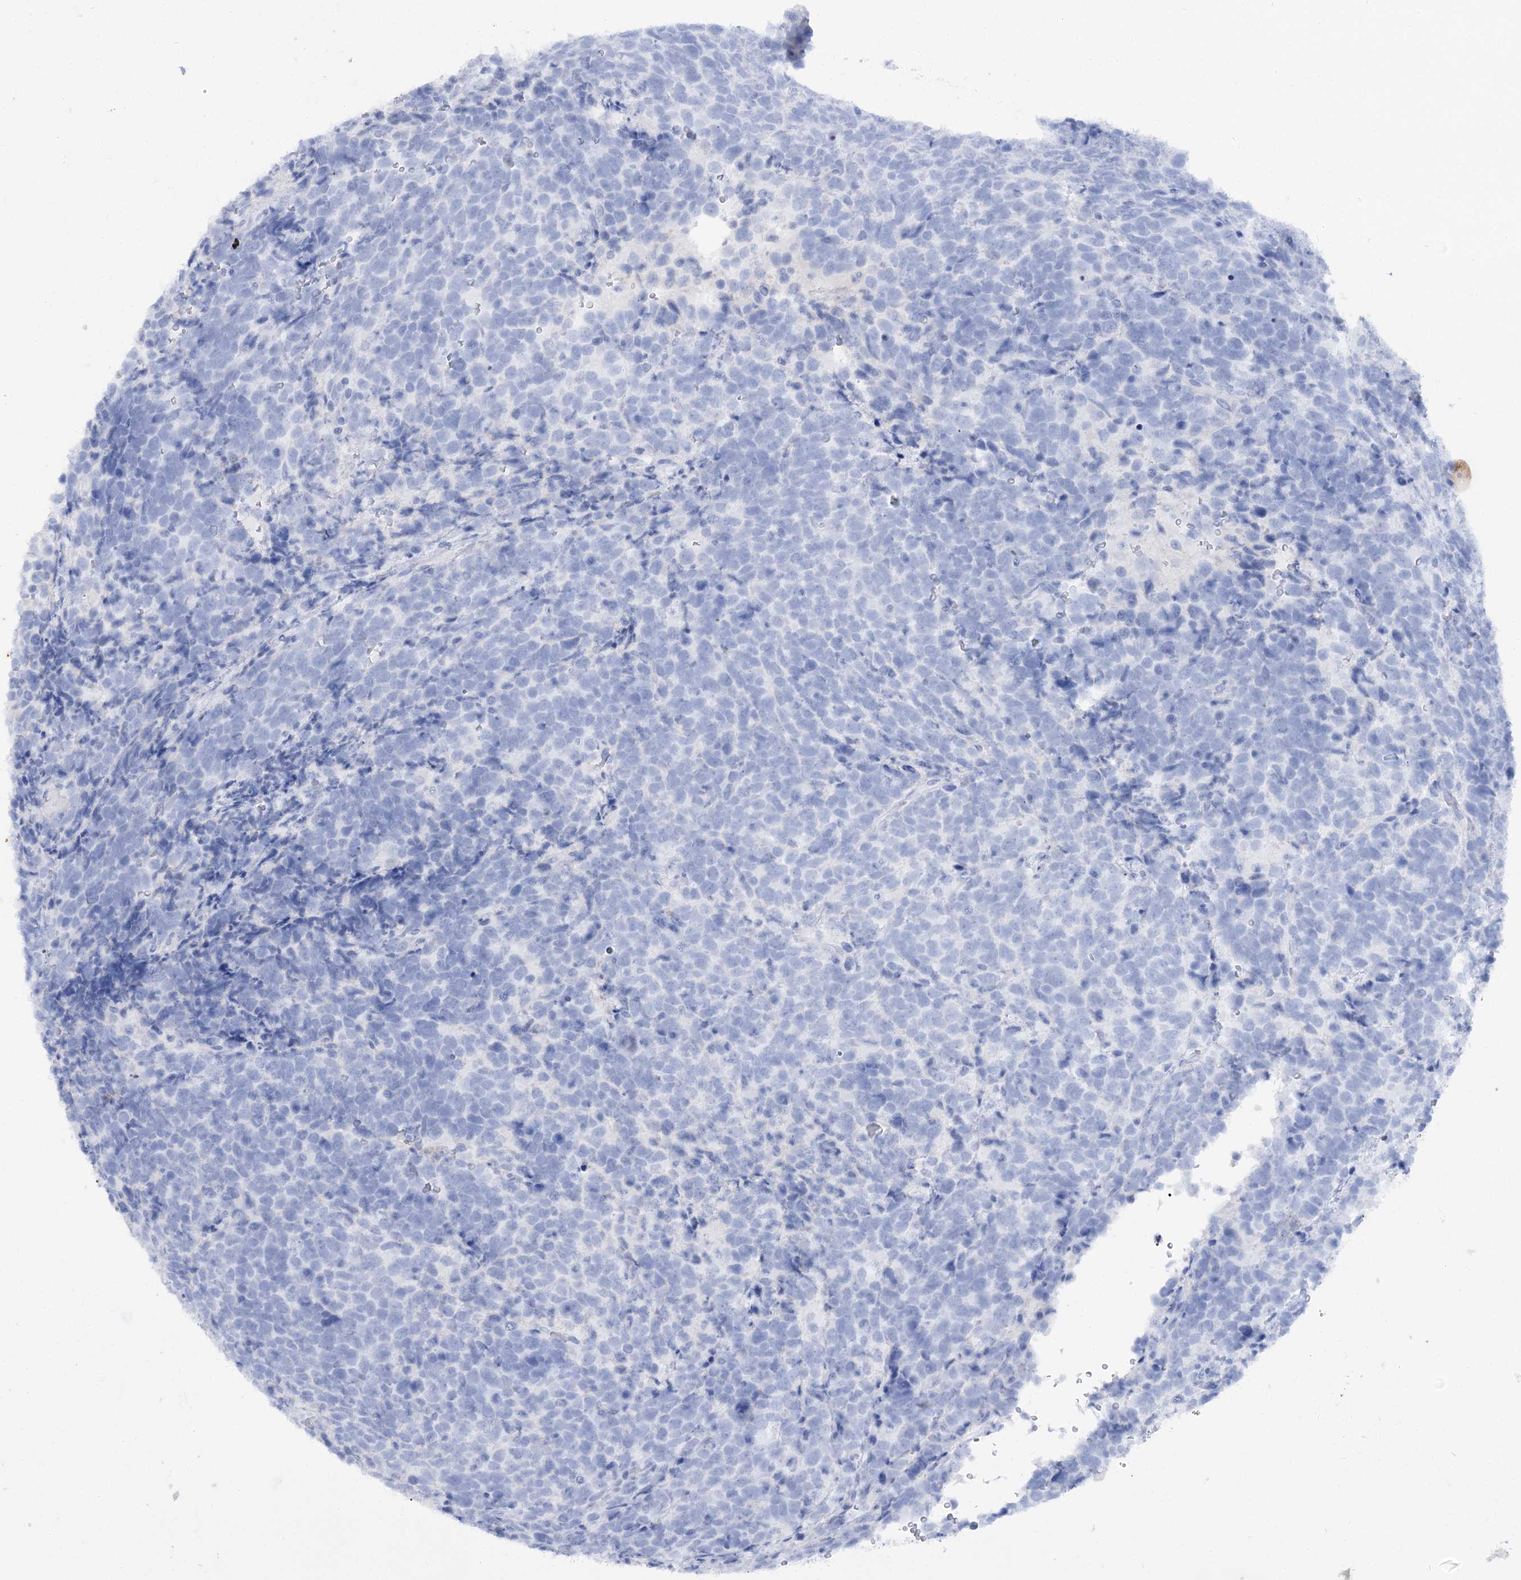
{"staining": {"intensity": "negative", "quantity": "none", "location": "none"}, "tissue": "urothelial cancer", "cell_type": "Tumor cells", "image_type": "cancer", "snomed": [{"axis": "morphology", "description": "Urothelial carcinoma, High grade"}, {"axis": "topography", "description": "Urinary bladder"}], "caption": "IHC of urothelial cancer reveals no expression in tumor cells.", "gene": "GBF1", "patient": {"sex": "female", "age": 82}}